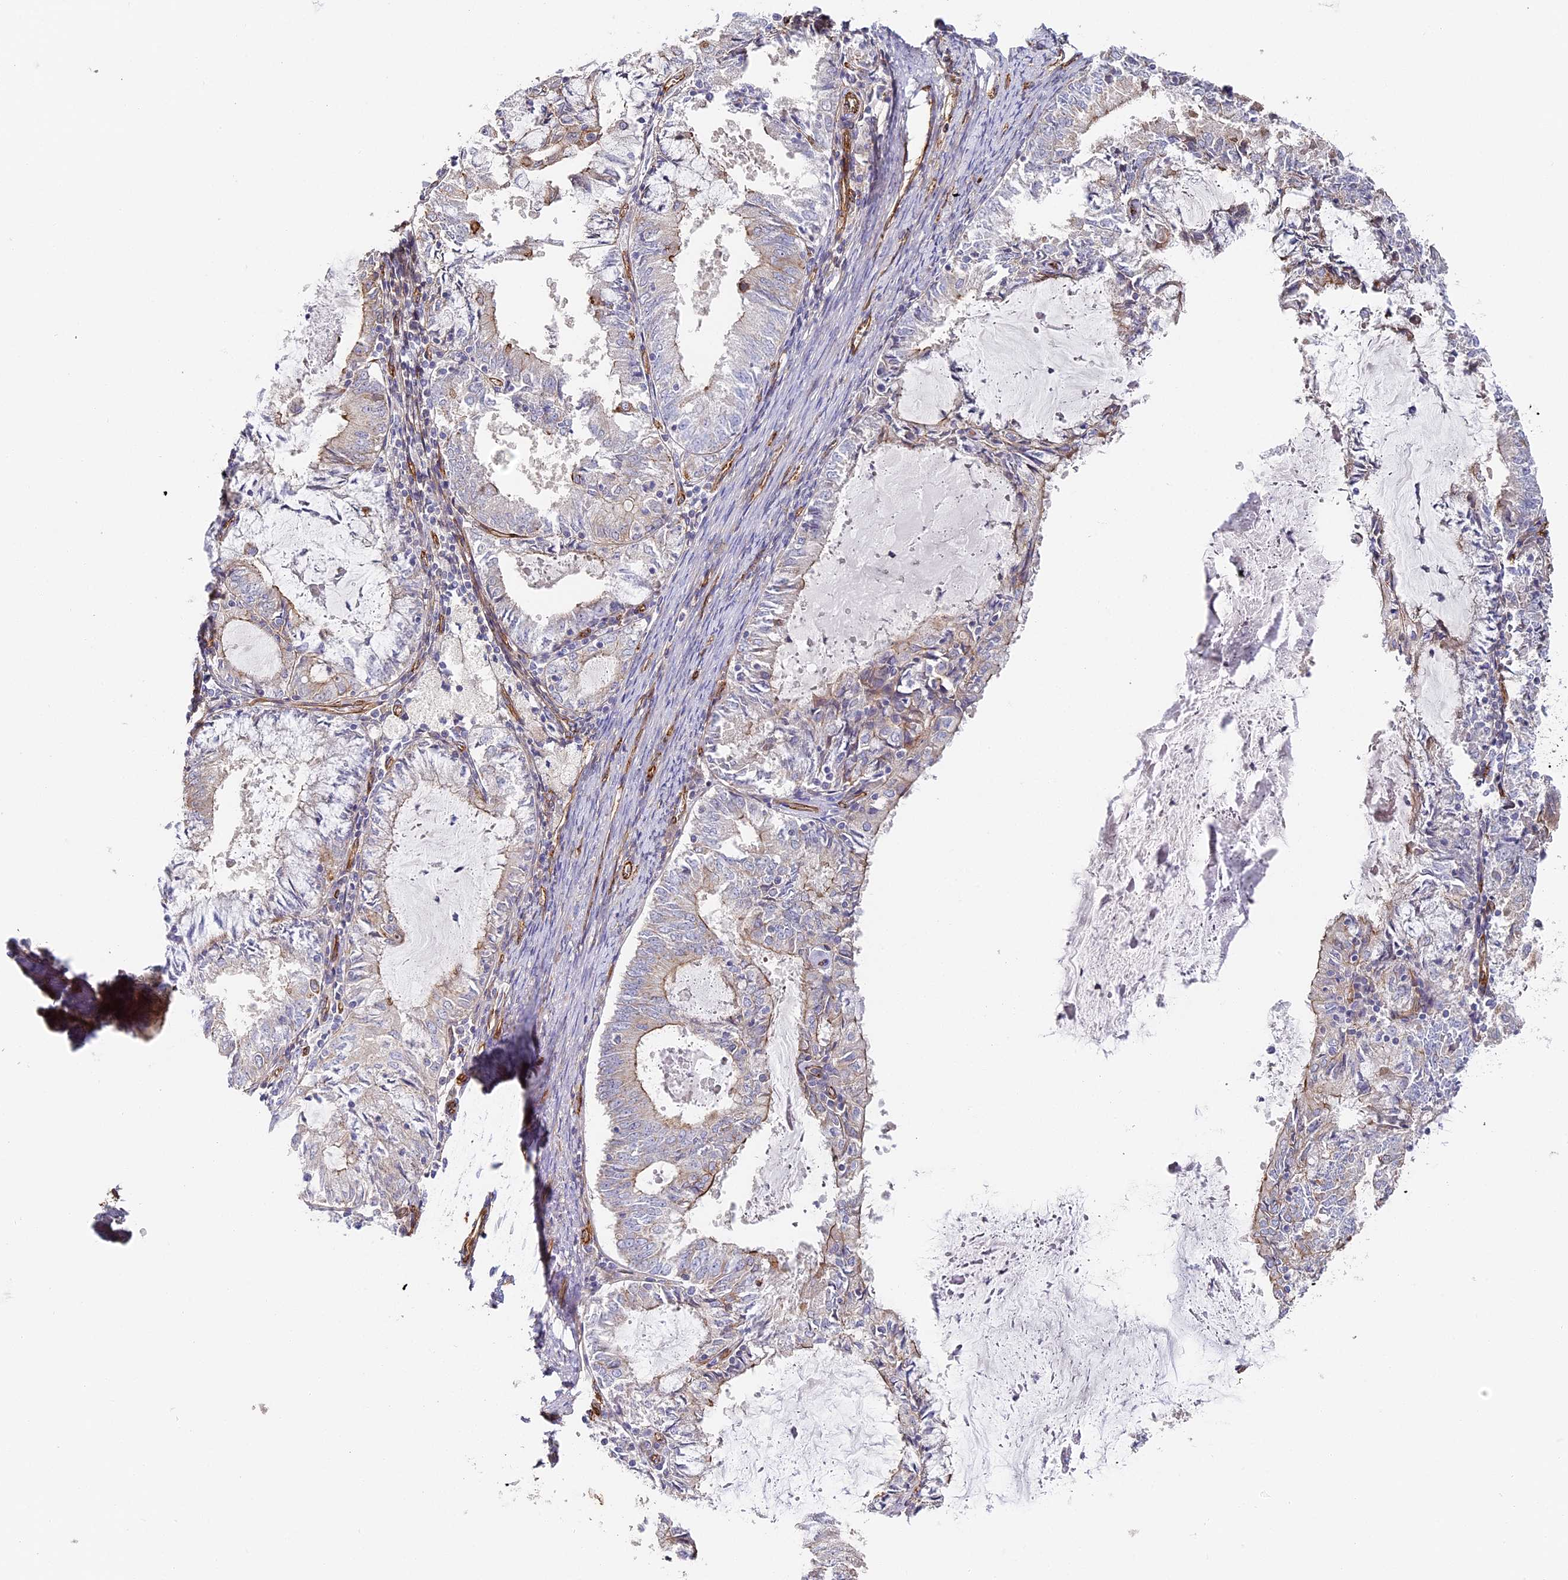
{"staining": {"intensity": "moderate", "quantity": "<25%", "location": "cytoplasmic/membranous"}, "tissue": "endometrial cancer", "cell_type": "Tumor cells", "image_type": "cancer", "snomed": [{"axis": "morphology", "description": "Adenocarcinoma, NOS"}, {"axis": "topography", "description": "Endometrium"}], "caption": "Immunohistochemistry (IHC) (DAB (3,3'-diaminobenzidine)) staining of human endometrial cancer displays moderate cytoplasmic/membranous protein positivity in approximately <25% of tumor cells.", "gene": "CCDC30", "patient": {"sex": "female", "age": 57}}